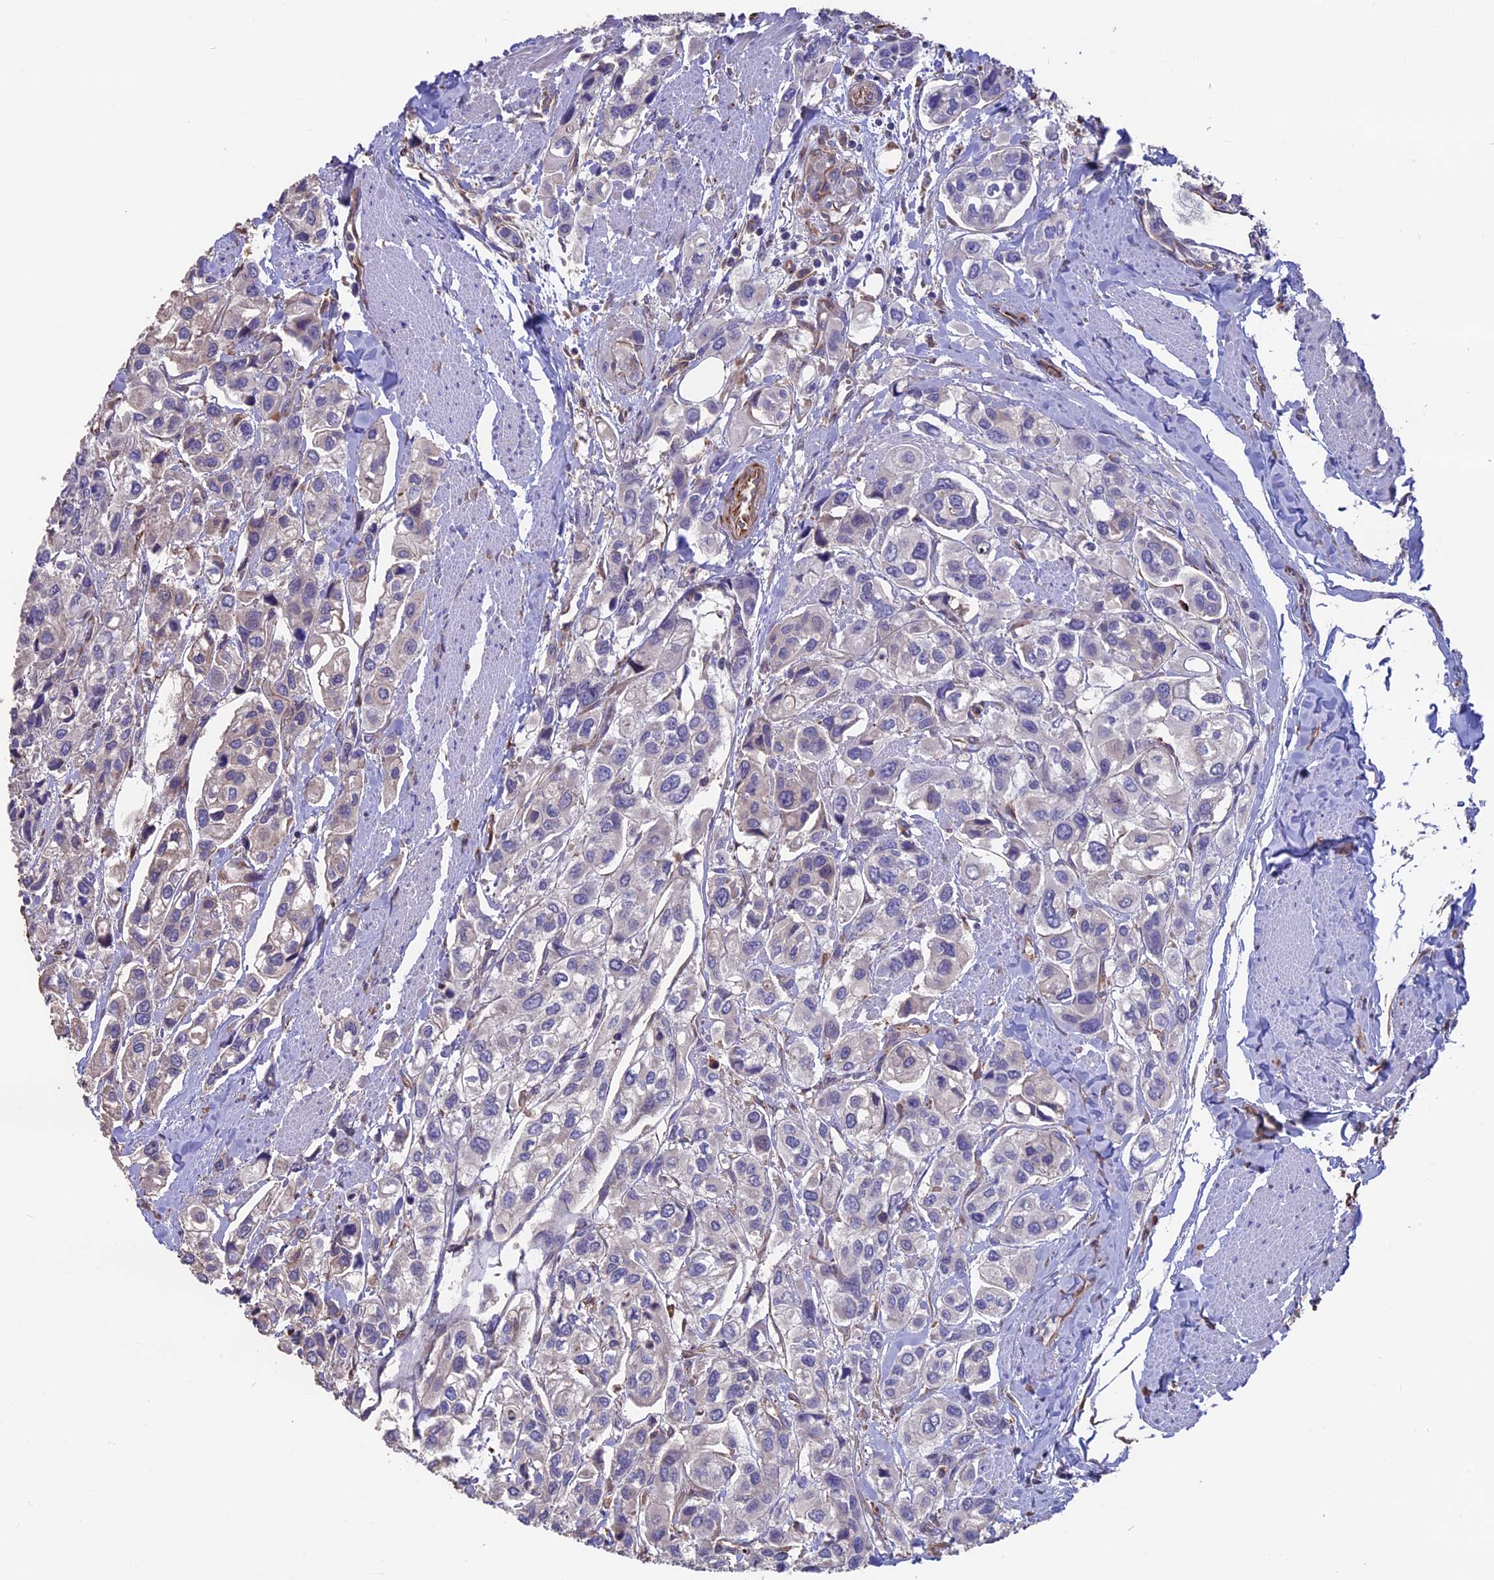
{"staining": {"intensity": "weak", "quantity": "<25%", "location": "cytoplasmic/membranous"}, "tissue": "urothelial cancer", "cell_type": "Tumor cells", "image_type": "cancer", "snomed": [{"axis": "morphology", "description": "Urothelial carcinoma, High grade"}, {"axis": "topography", "description": "Urinary bladder"}], "caption": "An immunohistochemistry histopathology image of urothelial cancer is shown. There is no staining in tumor cells of urothelial cancer.", "gene": "SEH1L", "patient": {"sex": "male", "age": 67}}